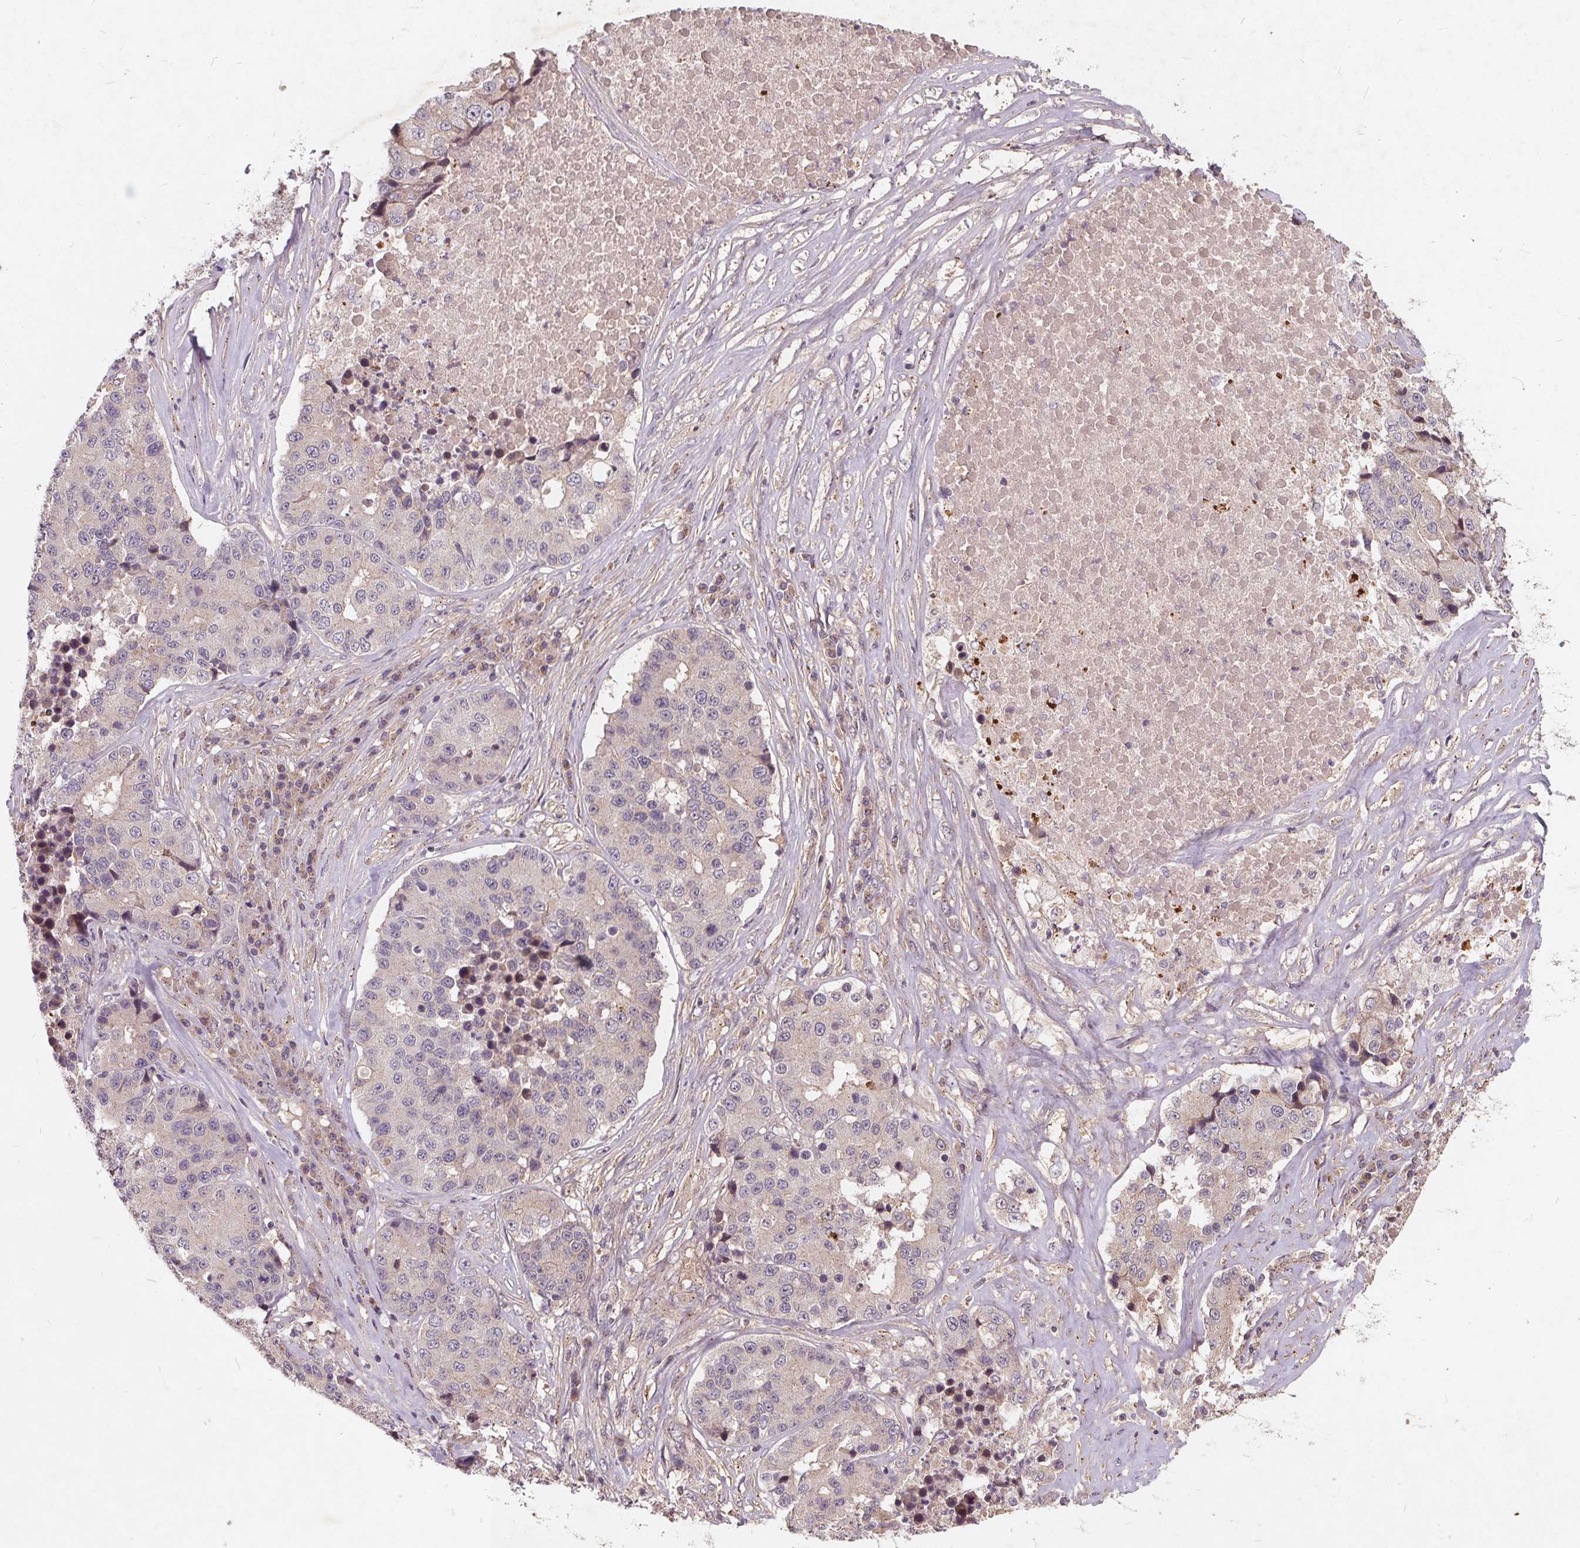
{"staining": {"intensity": "negative", "quantity": "none", "location": "none"}, "tissue": "stomach cancer", "cell_type": "Tumor cells", "image_type": "cancer", "snomed": [{"axis": "morphology", "description": "Adenocarcinoma, NOS"}, {"axis": "topography", "description": "Stomach"}], "caption": "DAB (3,3'-diaminobenzidine) immunohistochemical staining of human stomach cancer demonstrates no significant expression in tumor cells. (Brightfield microscopy of DAB IHC at high magnification).", "gene": "CSNK1G2", "patient": {"sex": "male", "age": 71}}